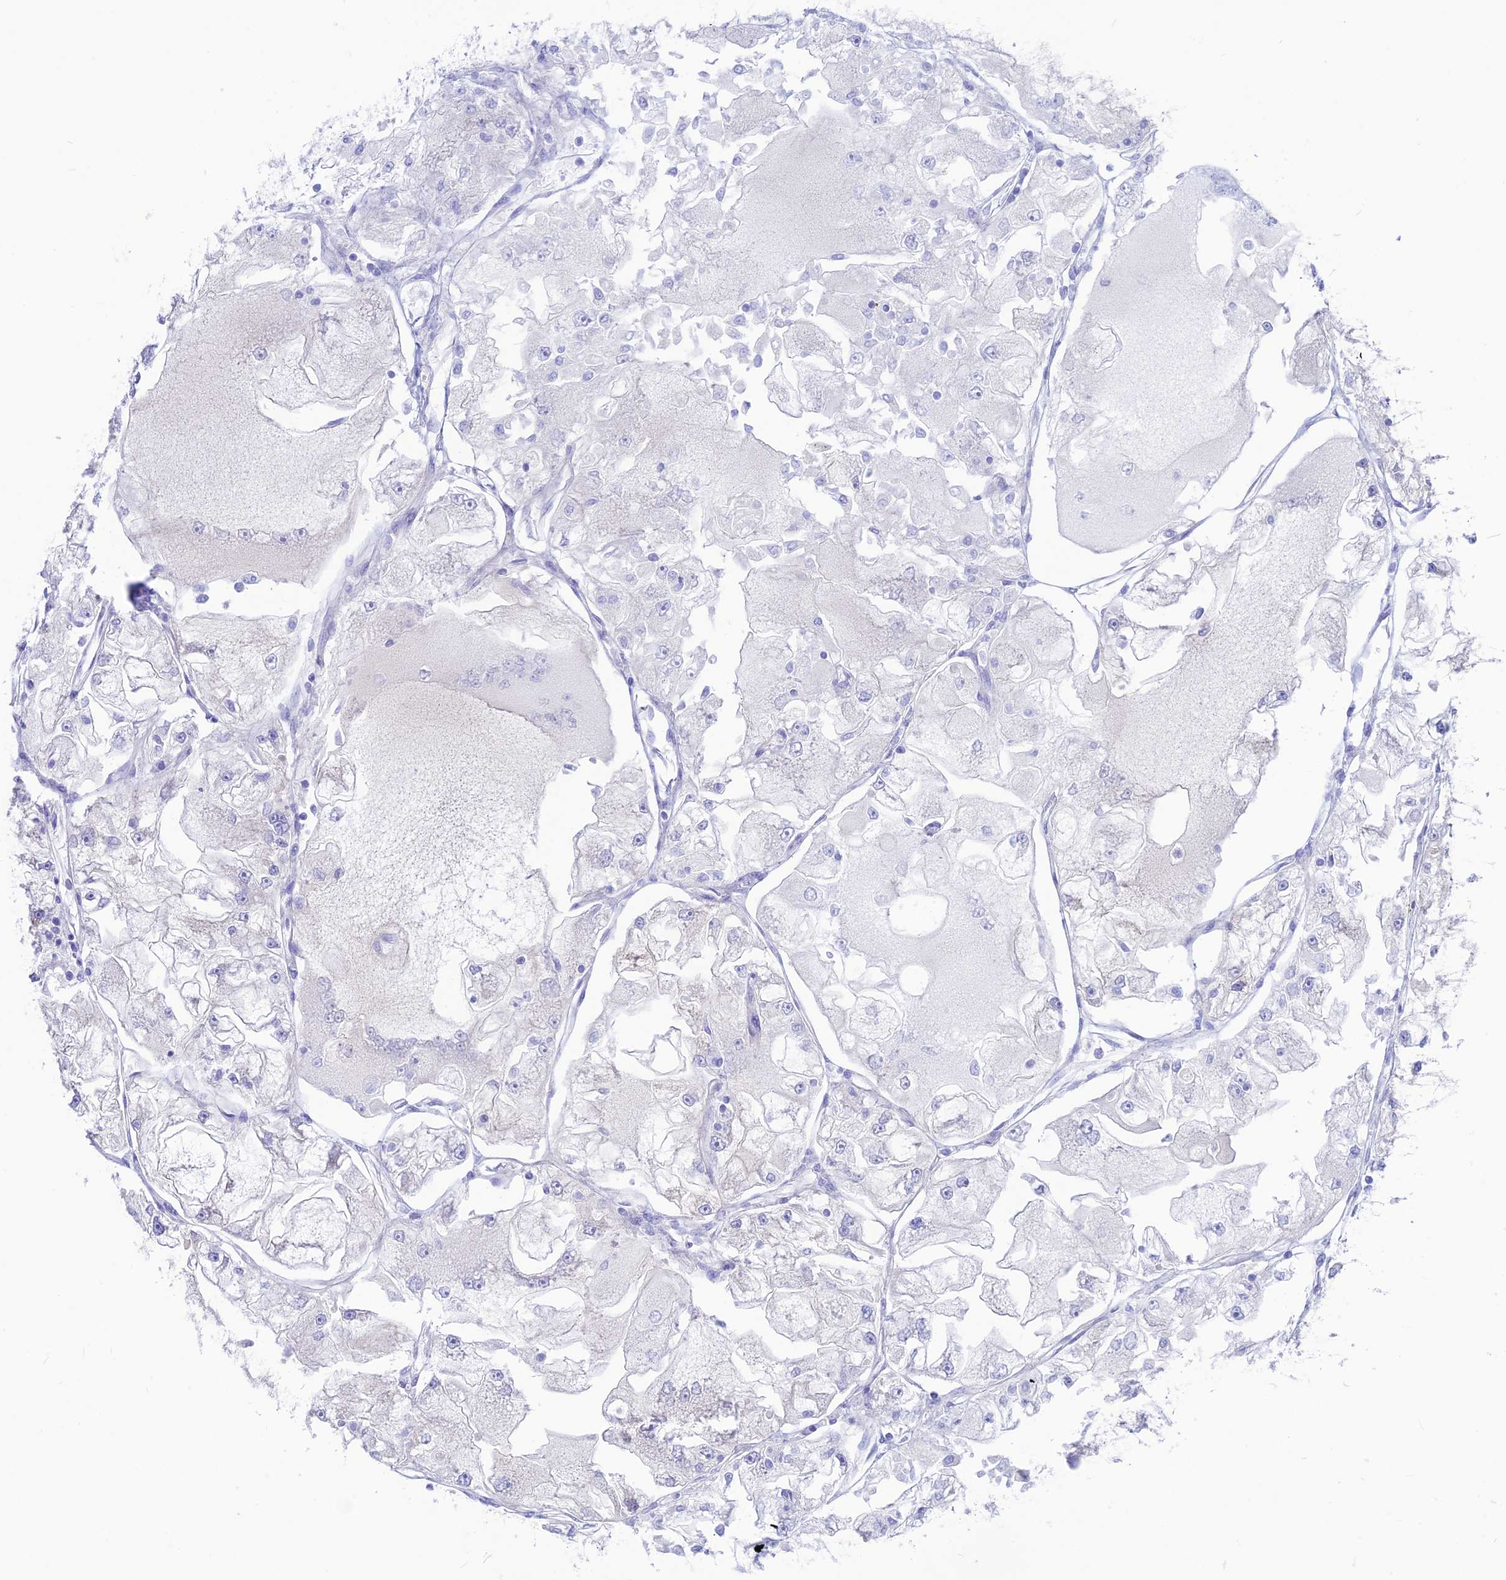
{"staining": {"intensity": "negative", "quantity": "none", "location": "none"}, "tissue": "renal cancer", "cell_type": "Tumor cells", "image_type": "cancer", "snomed": [{"axis": "morphology", "description": "Adenocarcinoma, NOS"}, {"axis": "topography", "description": "Kidney"}], "caption": "IHC photomicrograph of neoplastic tissue: renal cancer (adenocarcinoma) stained with DAB displays no significant protein staining in tumor cells.", "gene": "LZTFL1", "patient": {"sex": "female", "age": 72}}